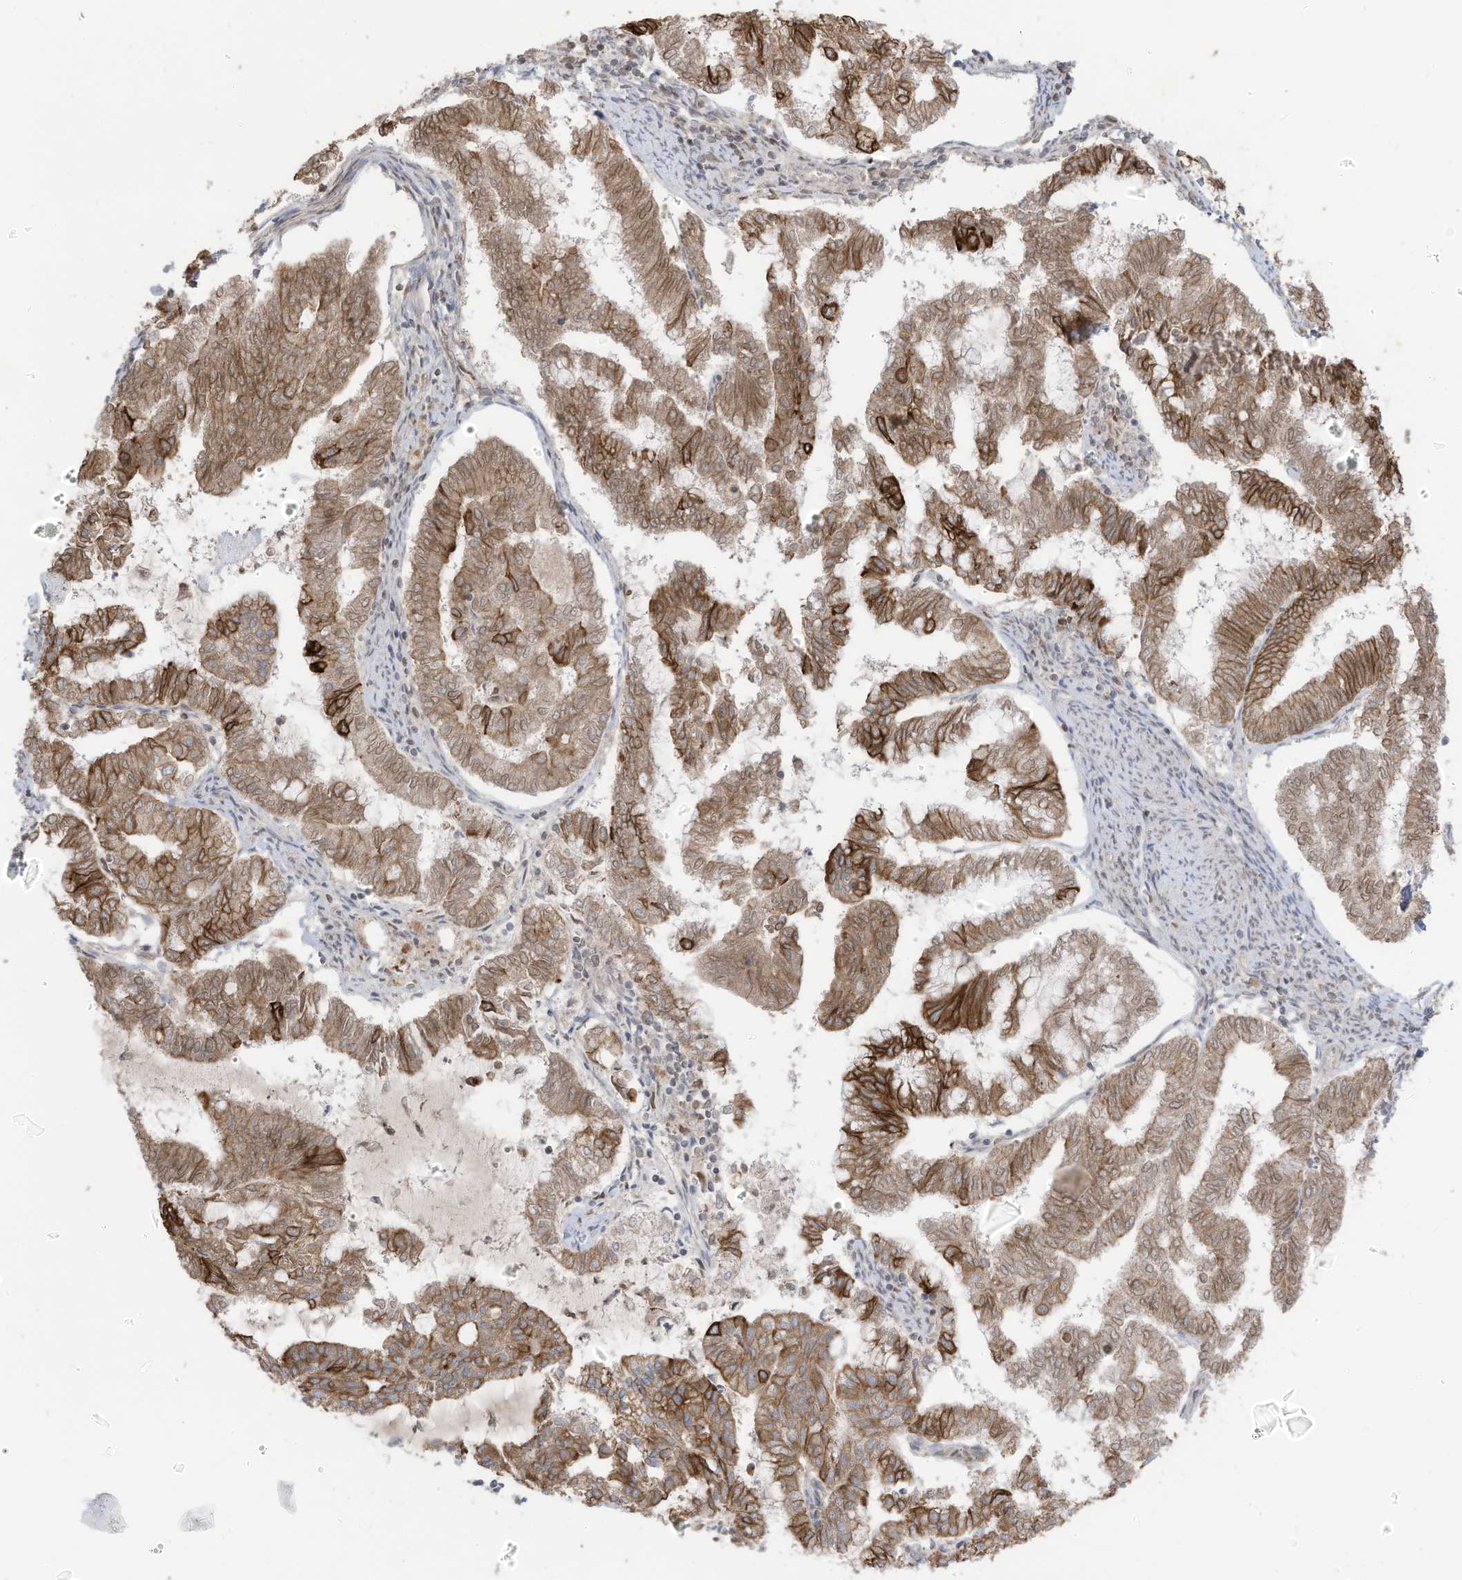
{"staining": {"intensity": "moderate", "quantity": ">75%", "location": "cytoplasmic/membranous"}, "tissue": "endometrial cancer", "cell_type": "Tumor cells", "image_type": "cancer", "snomed": [{"axis": "morphology", "description": "Adenocarcinoma, NOS"}, {"axis": "topography", "description": "Endometrium"}], "caption": "Immunohistochemical staining of endometrial cancer (adenocarcinoma) demonstrates medium levels of moderate cytoplasmic/membranous protein staining in approximately >75% of tumor cells.", "gene": "CGAS", "patient": {"sex": "female", "age": 79}}